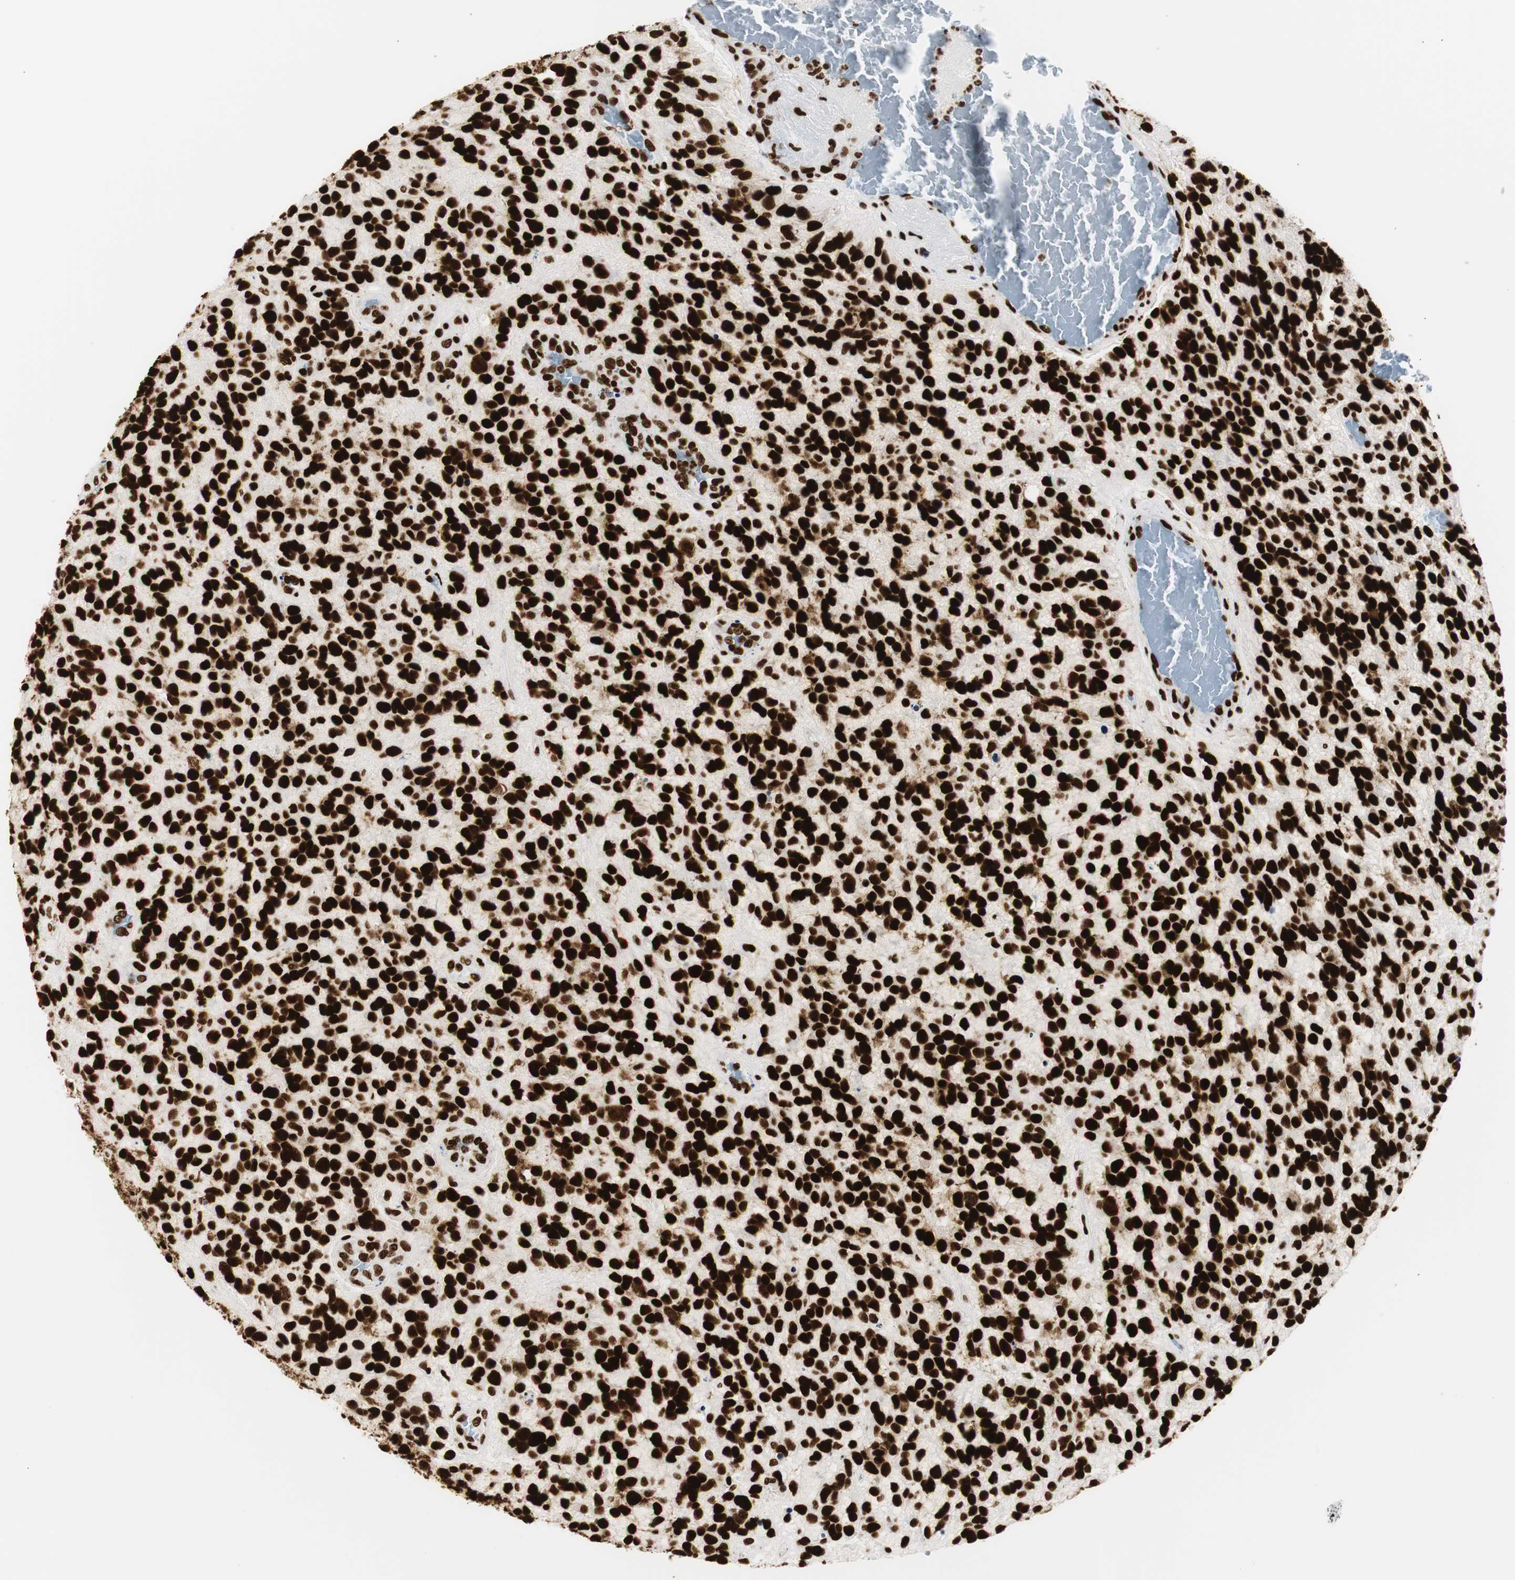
{"staining": {"intensity": "strong", "quantity": ">75%", "location": "nuclear"}, "tissue": "glioma", "cell_type": "Tumor cells", "image_type": "cancer", "snomed": [{"axis": "morphology", "description": "Glioma, malignant, High grade"}, {"axis": "topography", "description": "Brain"}], "caption": "The immunohistochemical stain highlights strong nuclear expression in tumor cells of glioma tissue.", "gene": "HNRNPH2", "patient": {"sex": "female", "age": 58}}